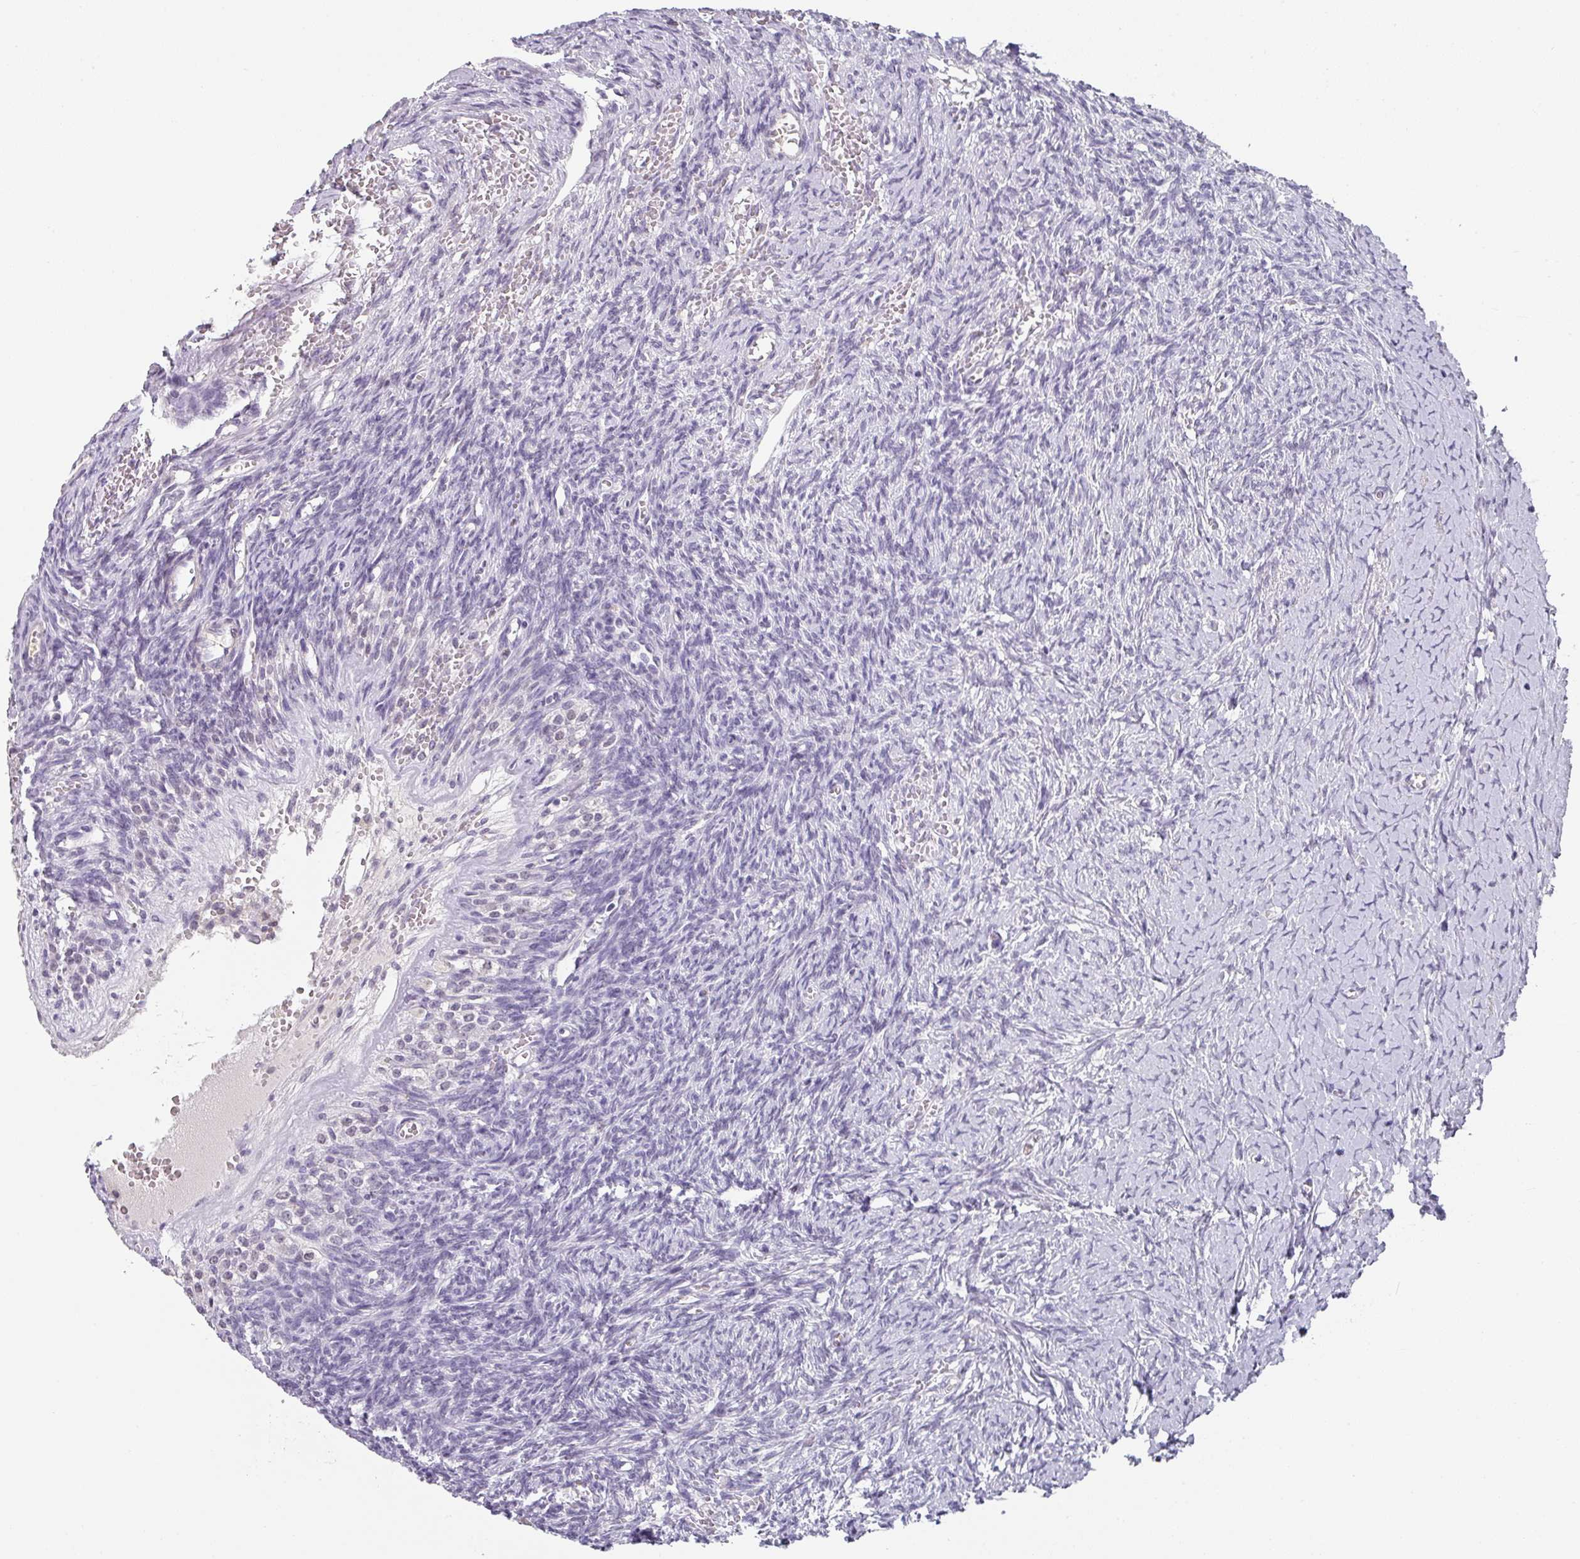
{"staining": {"intensity": "negative", "quantity": "none", "location": "none"}, "tissue": "ovary", "cell_type": "Ovarian stroma cells", "image_type": "normal", "snomed": [{"axis": "morphology", "description": "Normal tissue, NOS"}, {"axis": "topography", "description": "Ovary"}], "caption": "Ovary stained for a protein using IHC shows no expression ovarian stroma cells.", "gene": "C1QB", "patient": {"sex": "female", "age": 39}}